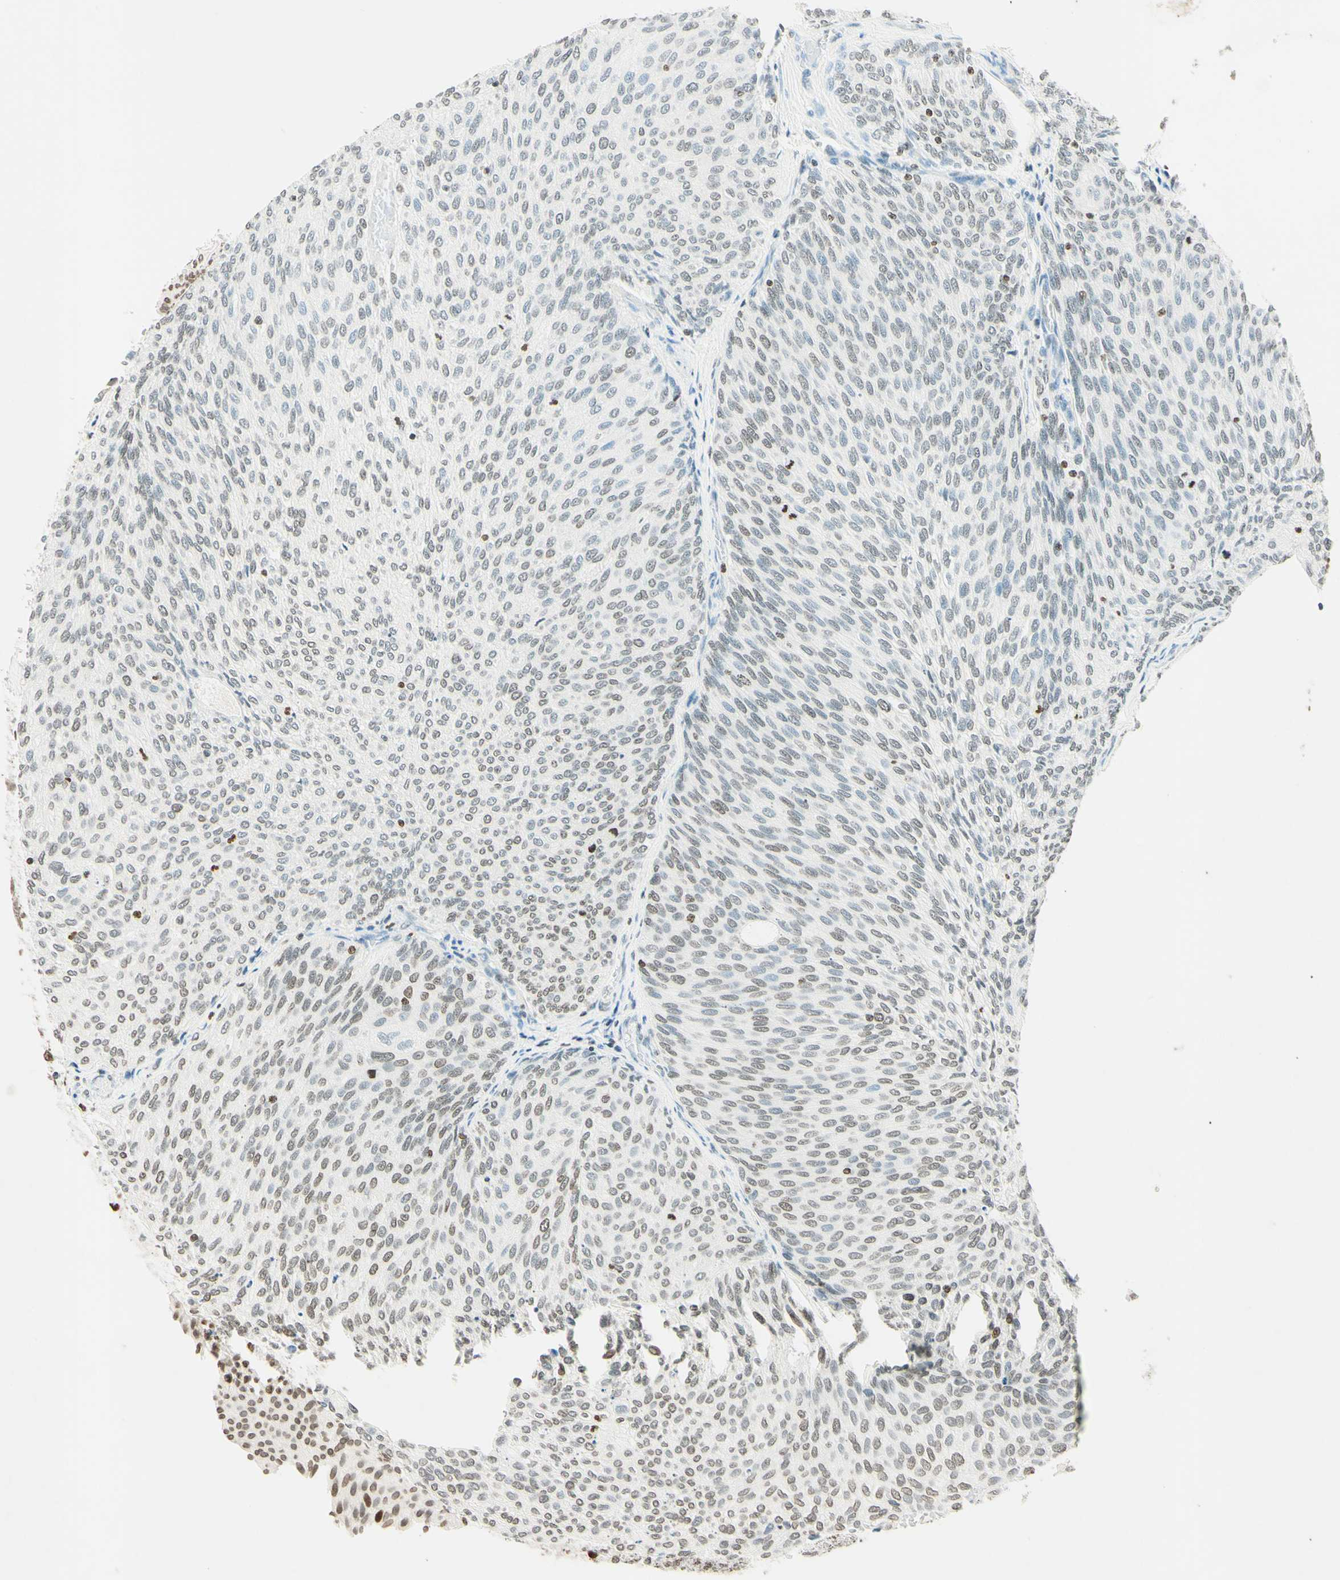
{"staining": {"intensity": "weak", "quantity": "25%-75%", "location": "nuclear"}, "tissue": "urothelial cancer", "cell_type": "Tumor cells", "image_type": "cancer", "snomed": [{"axis": "morphology", "description": "Urothelial carcinoma, Low grade"}, {"axis": "topography", "description": "Urinary bladder"}], "caption": "Low-grade urothelial carcinoma stained for a protein reveals weak nuclear positivity in tumor cells.", "gene": "MSH2", "patient": {"sex": "female", "age": 79}}